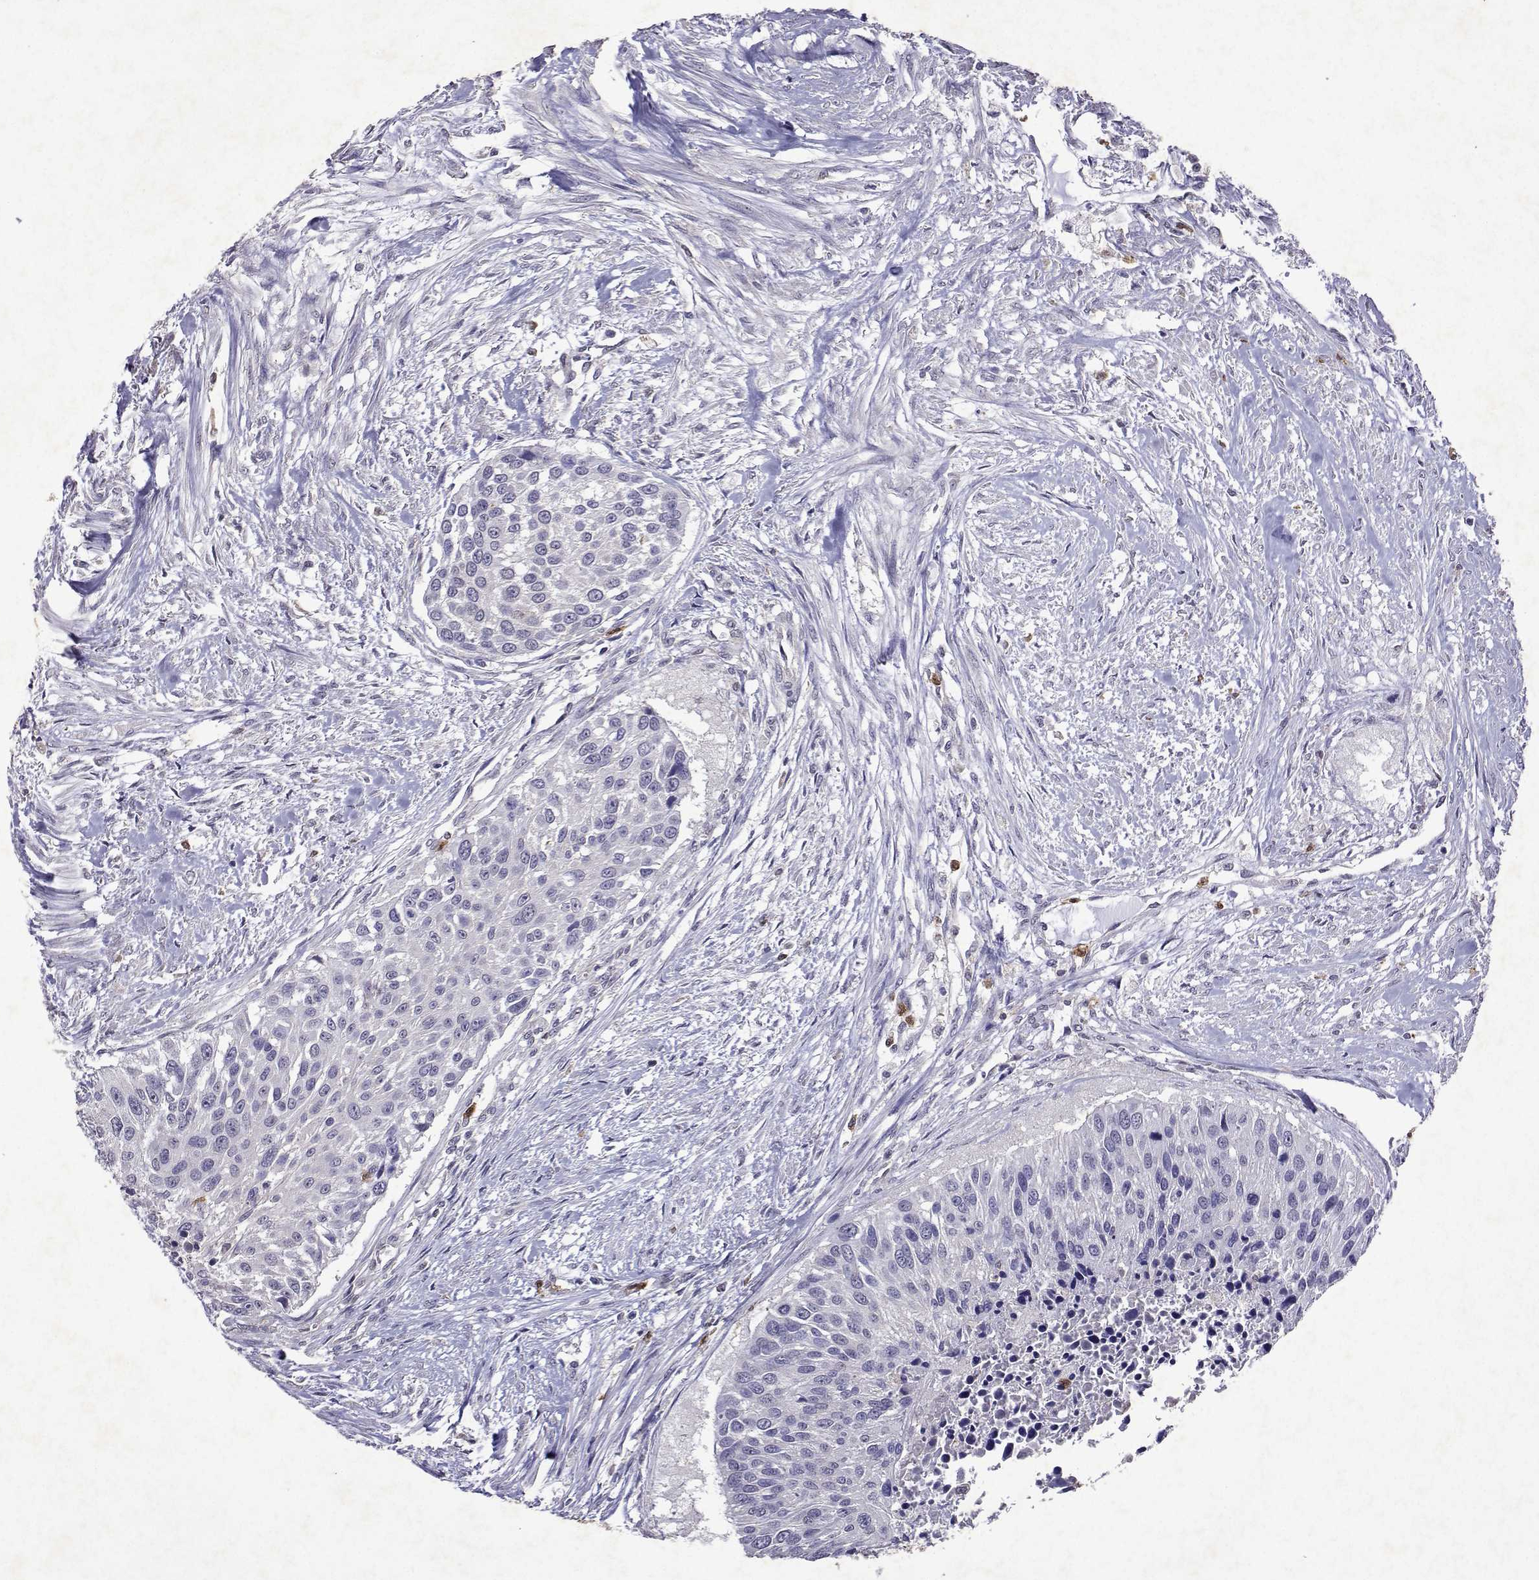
{"staining": {"intensity": "negative", "quantity": "none", "location": "none"}, "tissue": "urothelial cancer", "cell_type": "Tumor cells", "image_type": "cancer", "snomed": [{"axis": "morphology", "description": "Urothelial carcinoma, NOS"}, {"axis": "topography", "description": "Urinary bladder"}], "caption": "Tumor cells are negative for brown protein staining in urothelial cancer.", "gene": "APAF1", "patient": {"sex": "male", "age": 55}}